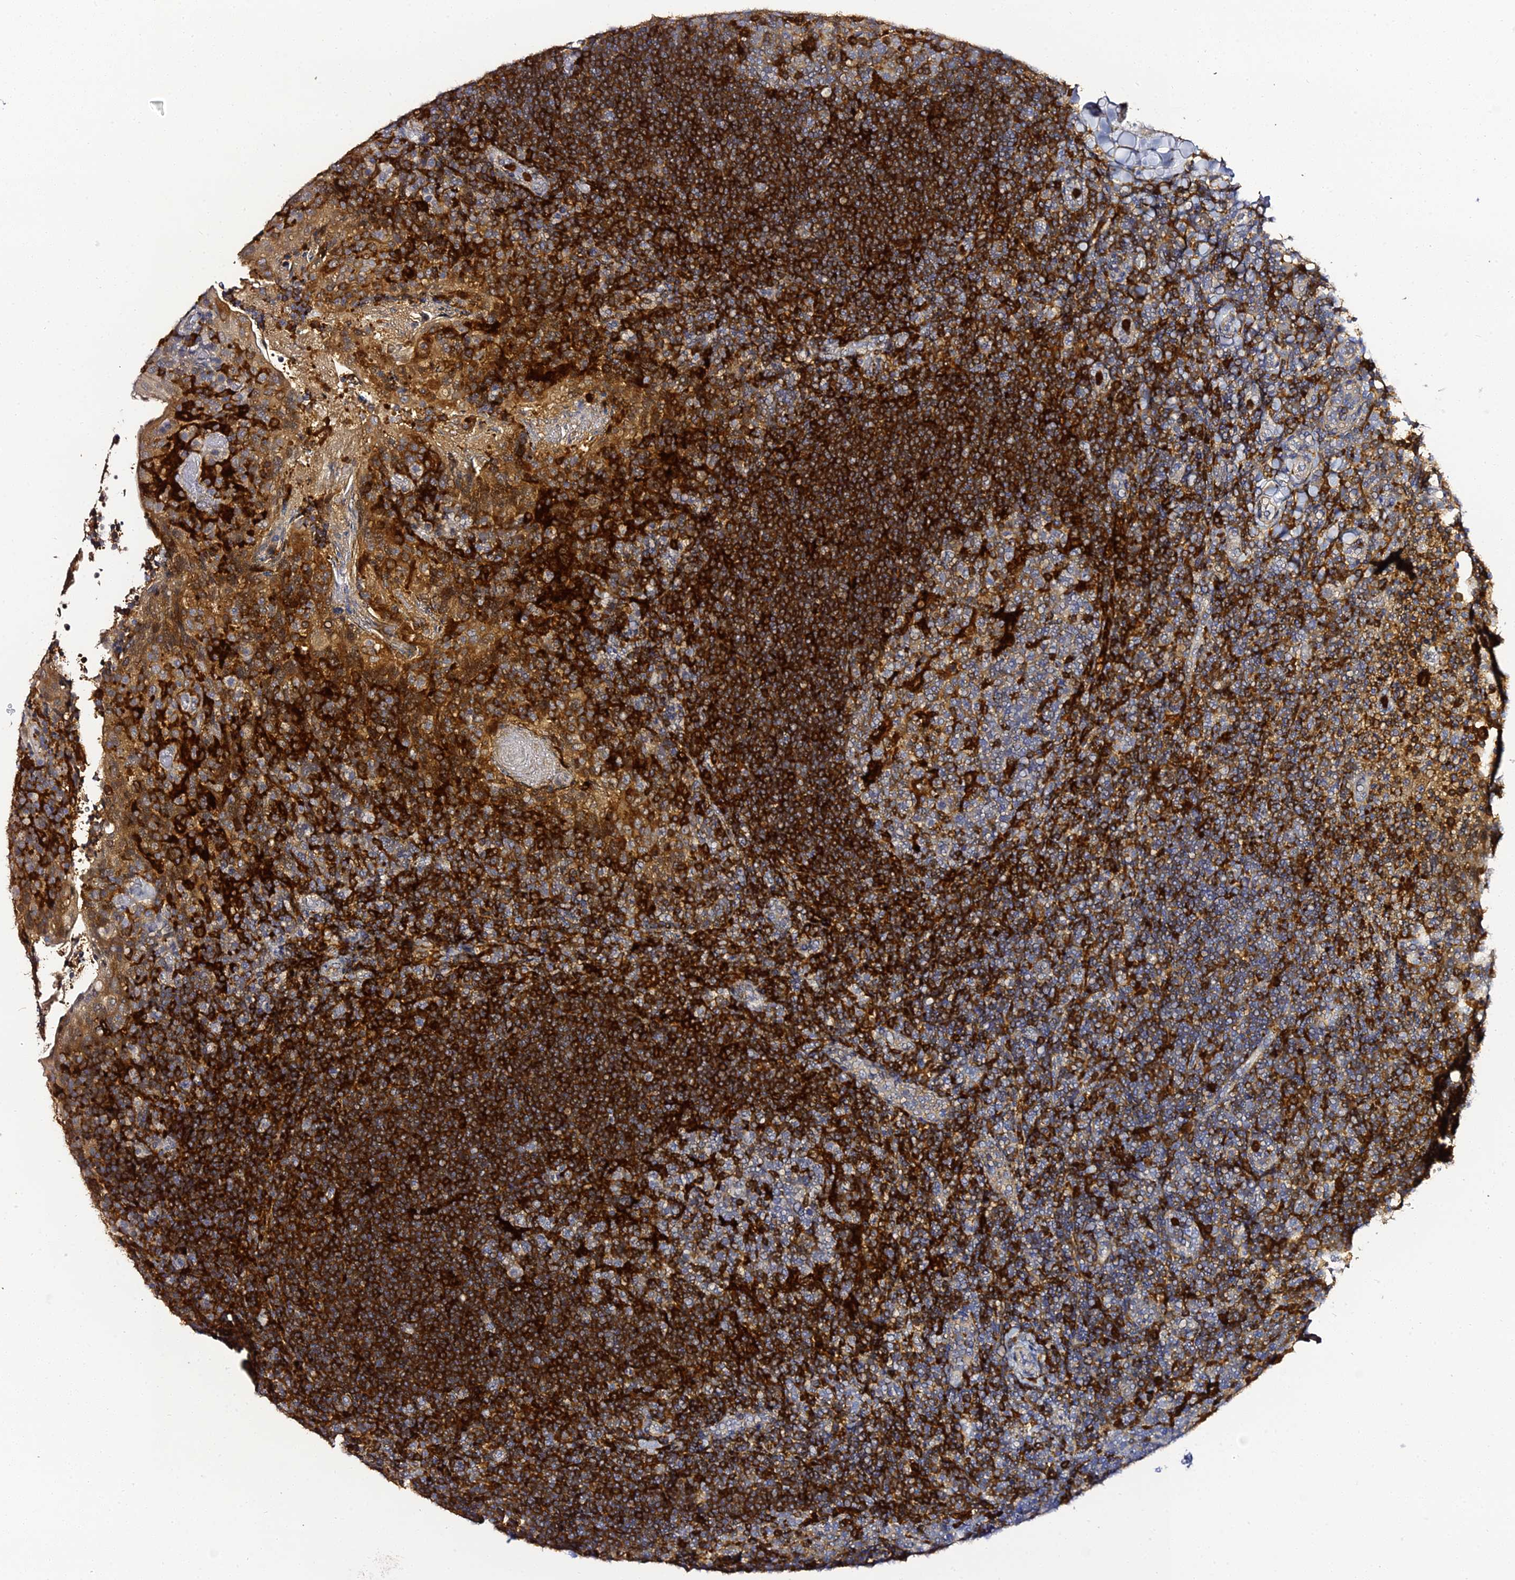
{"staining": {"intensity": "strong", "quantity": "<25%", "location": "cytoplasmic/membranous"}, "tissue": "tonsil", "cell_type": "Germinal center cells", "image_type": "normal", "snomed": [{"axis": "morphology", "description": "Normal tissue, NOS"}, {"axis": "topography", "description": "Tonsil"}], "caption": "Brown immunohistochemical staining in unremarkable human tonsil shows strong cytoplasmic/membranous expression in approximately <25% of germinal center cells.", "gene": "IL4I1", "patient": {"sex": "female", "age": 10}}